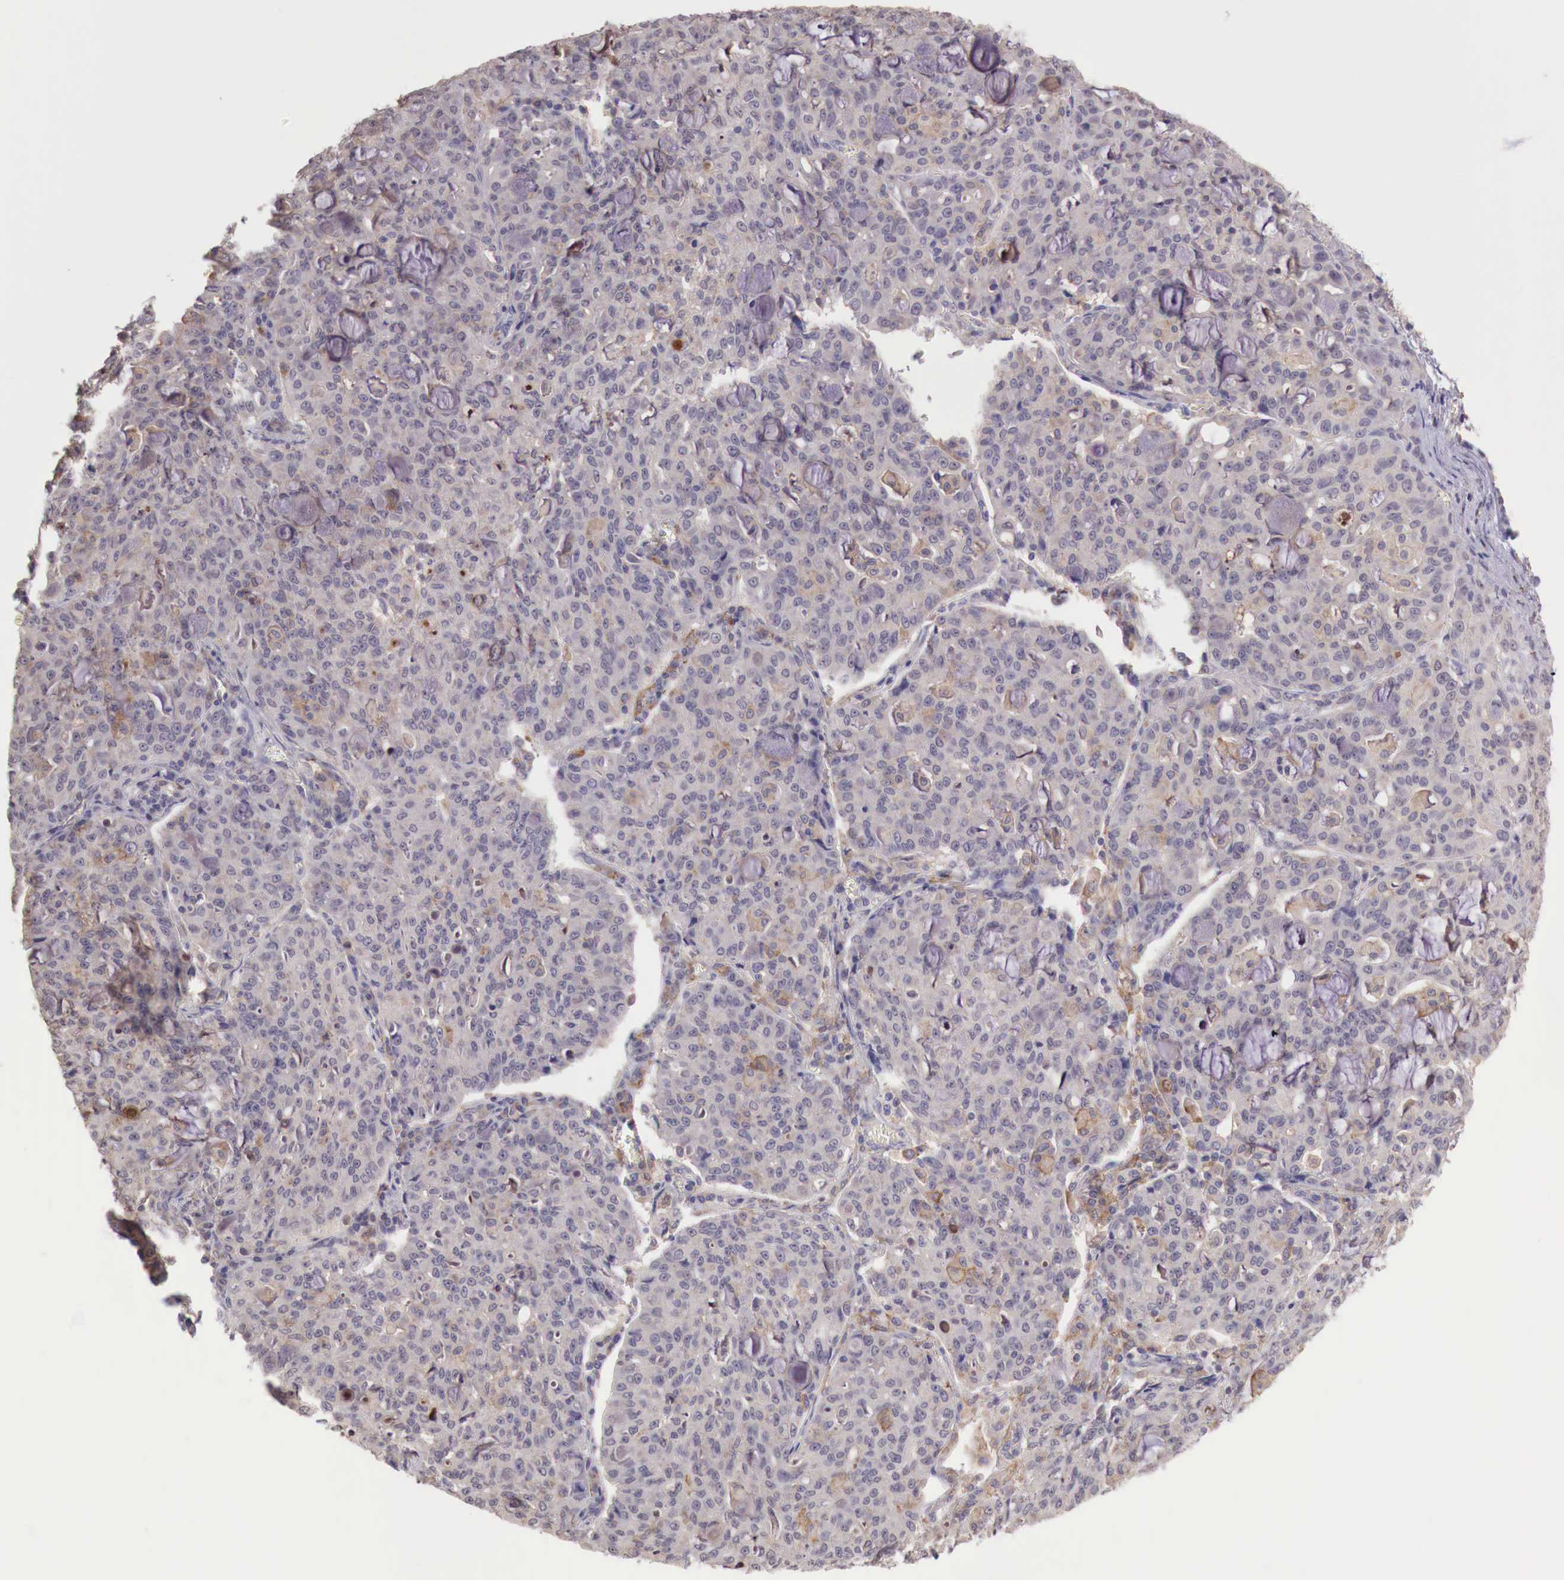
{"staining": {"intensity": "weak", "quantity": "<25%", "location": "cytoplasmic/membranous"}, "tissue": "lung cancer", "cell_type": "Tumor cells", "image_type": "cancer", "snomed": [{"axis": "morphology", "description": "Adenocarcinoma, NOS"}, {"axis": "topography", "description": "Lung"}], "caption": "Lung cancer (adenocarcinoma) stained for a protein using IHC demonstrates no positivity tumor cells.", "gene": "CHRDL1", "patient": {"sex": "female", "age": 44}}